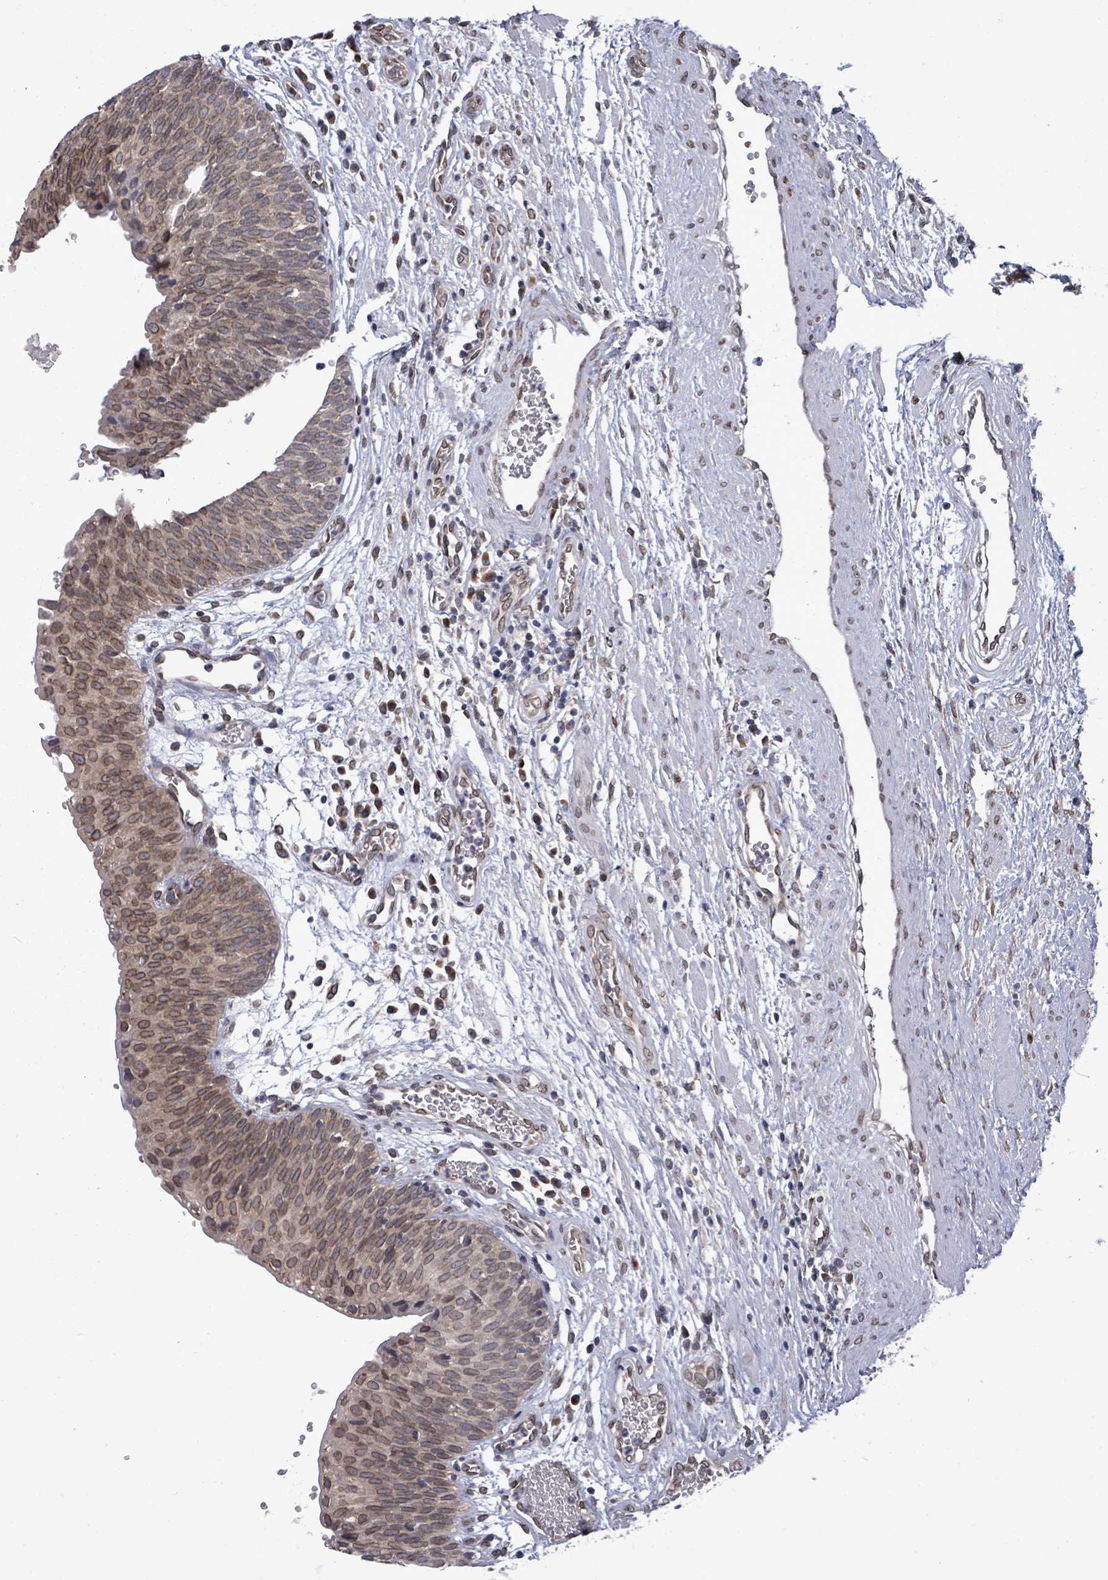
{"staining": {"intensity": "moderate", "quantity": ">75%", "location": "cytoplasmic/membranous,nuclear"}, "tissue": "urinary bladder", "cell_type": "Urothelial cells", "image_type": "normal", "snomed": [{"axis": "morphology", "description": "Normal tissue, NOS"}, {"axis": "topography", "description": "Urinary bladder"}], "caption": "Immunohistochemical staining of unremarkable human urinary bladder shows medium levels of moderate cytoplasmic/membranous,nuclear positivity in approximately >75% of urothelial cells. (DAB IHC with brightfield microscopy, high magnification).", "gene": "ARFGAP1", "patient": {"sex": "male", "age": 55}}